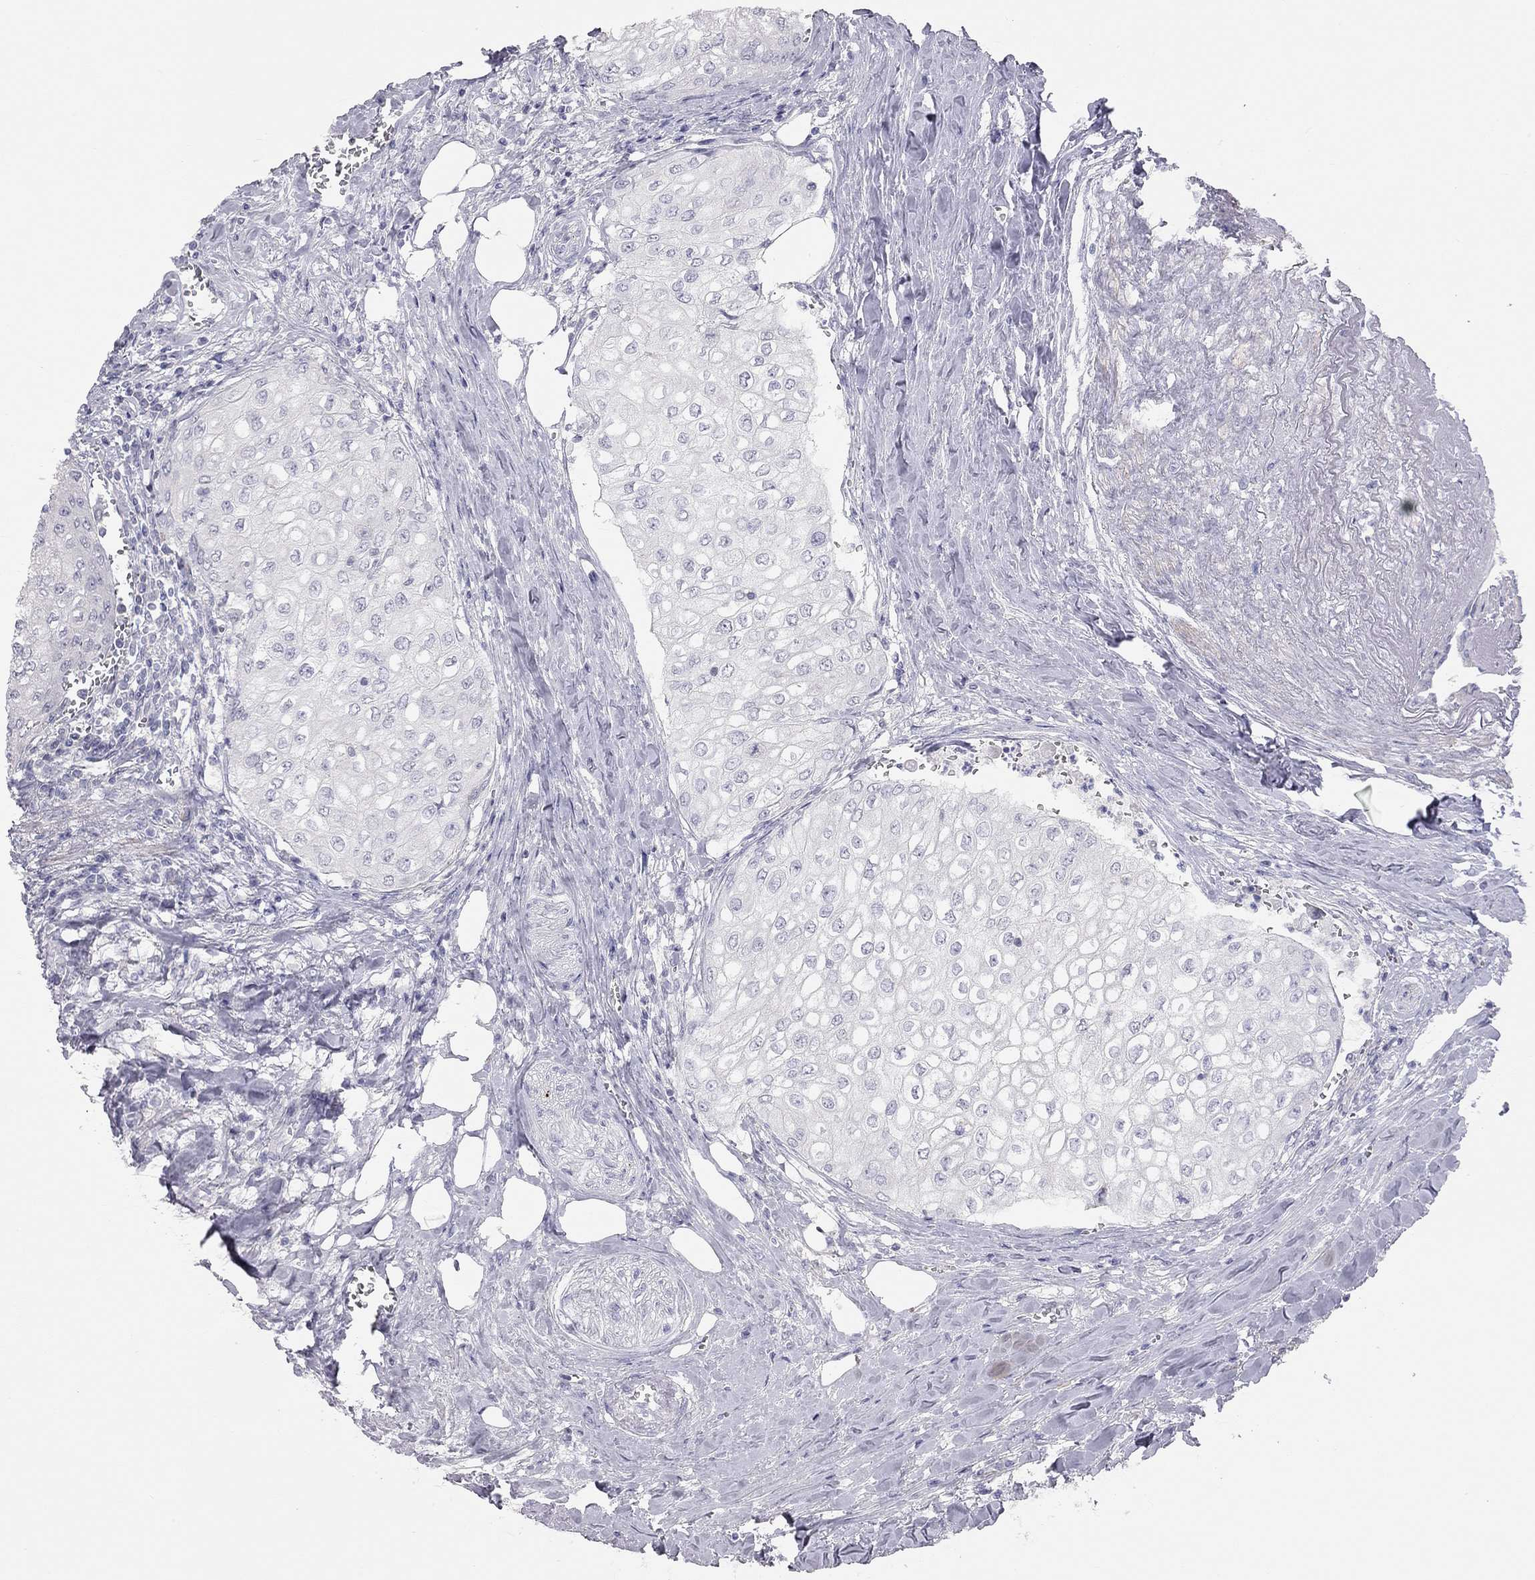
{"staining": {"intensity": "negative", "quantity": "none", "location": "none"}, "tissue": "urothelial cancer", "cell_type": "Tumor cells", "image_type": "cancer", "snomed": [{"axis": "morphology", "description": "Urothelial carcinoma, High grade"}, {"axis": "topography", "description": "Urinary bladder"}], "caption": "Immunohistochemical staining of human urothelial carcinoma (high-grade) displays no significant staining in tumor cells.", "gene": "ADCYAP1", "patient": {"sex": "male", "age": 62}}